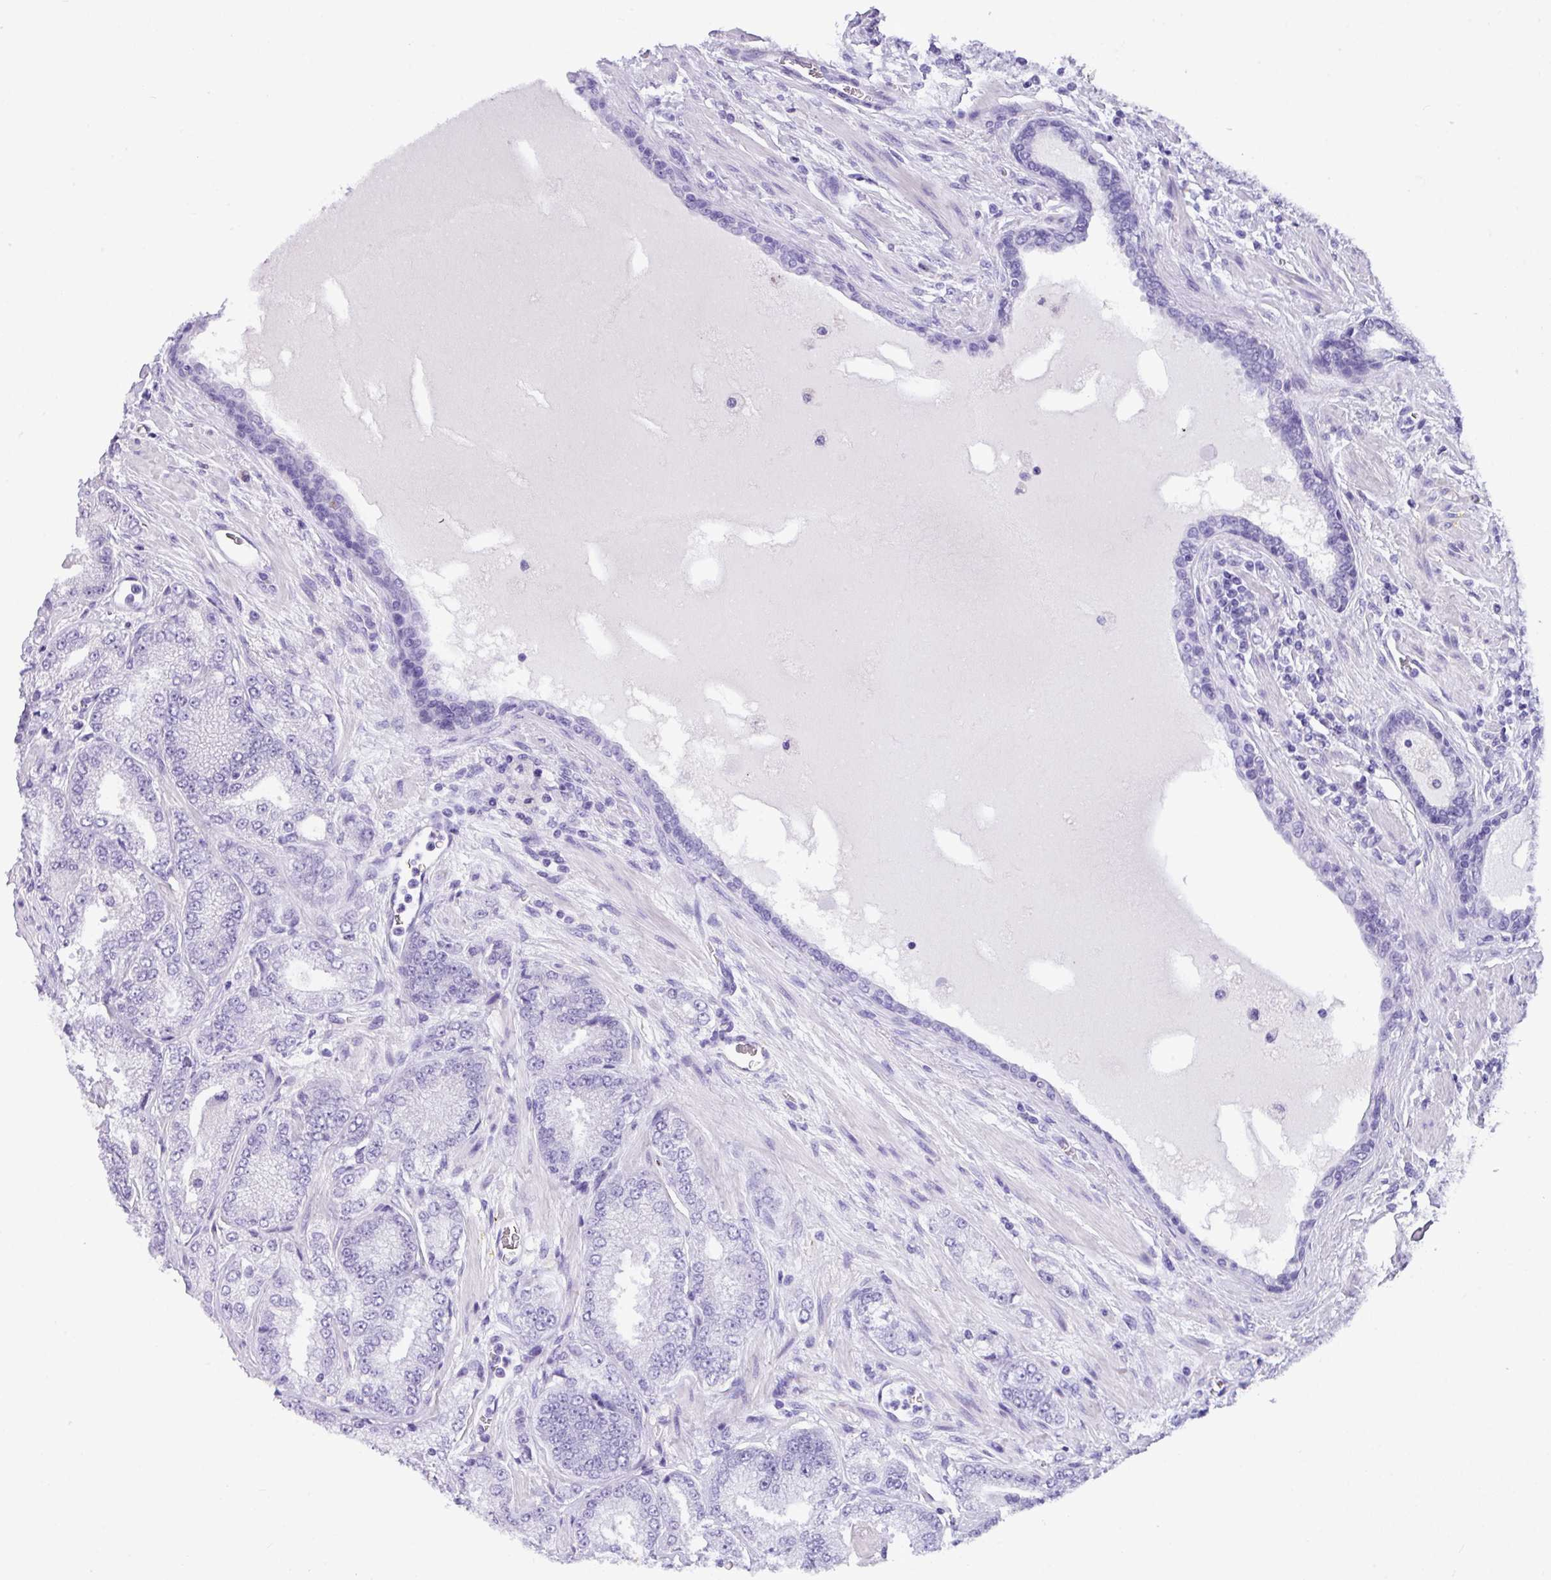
{"staining": {"intensity": "negative", "quantity": "none", "location": "none"}, "tissue": "prostate cancer", "cell_type": "Tumor cells", "image_type": "cancer", "snomed": [{"axis": "morphology", "description": "Adenocarcinoma, High grade"}, {"axis": "topography", "description": "Prostate"}], "caption": "Image shows no significant protein expression in tumor cells of prostate adenocarcinoma (high-grade).", "gene": "ZNF524", "patient": {"sex": "male", "age": 68}}